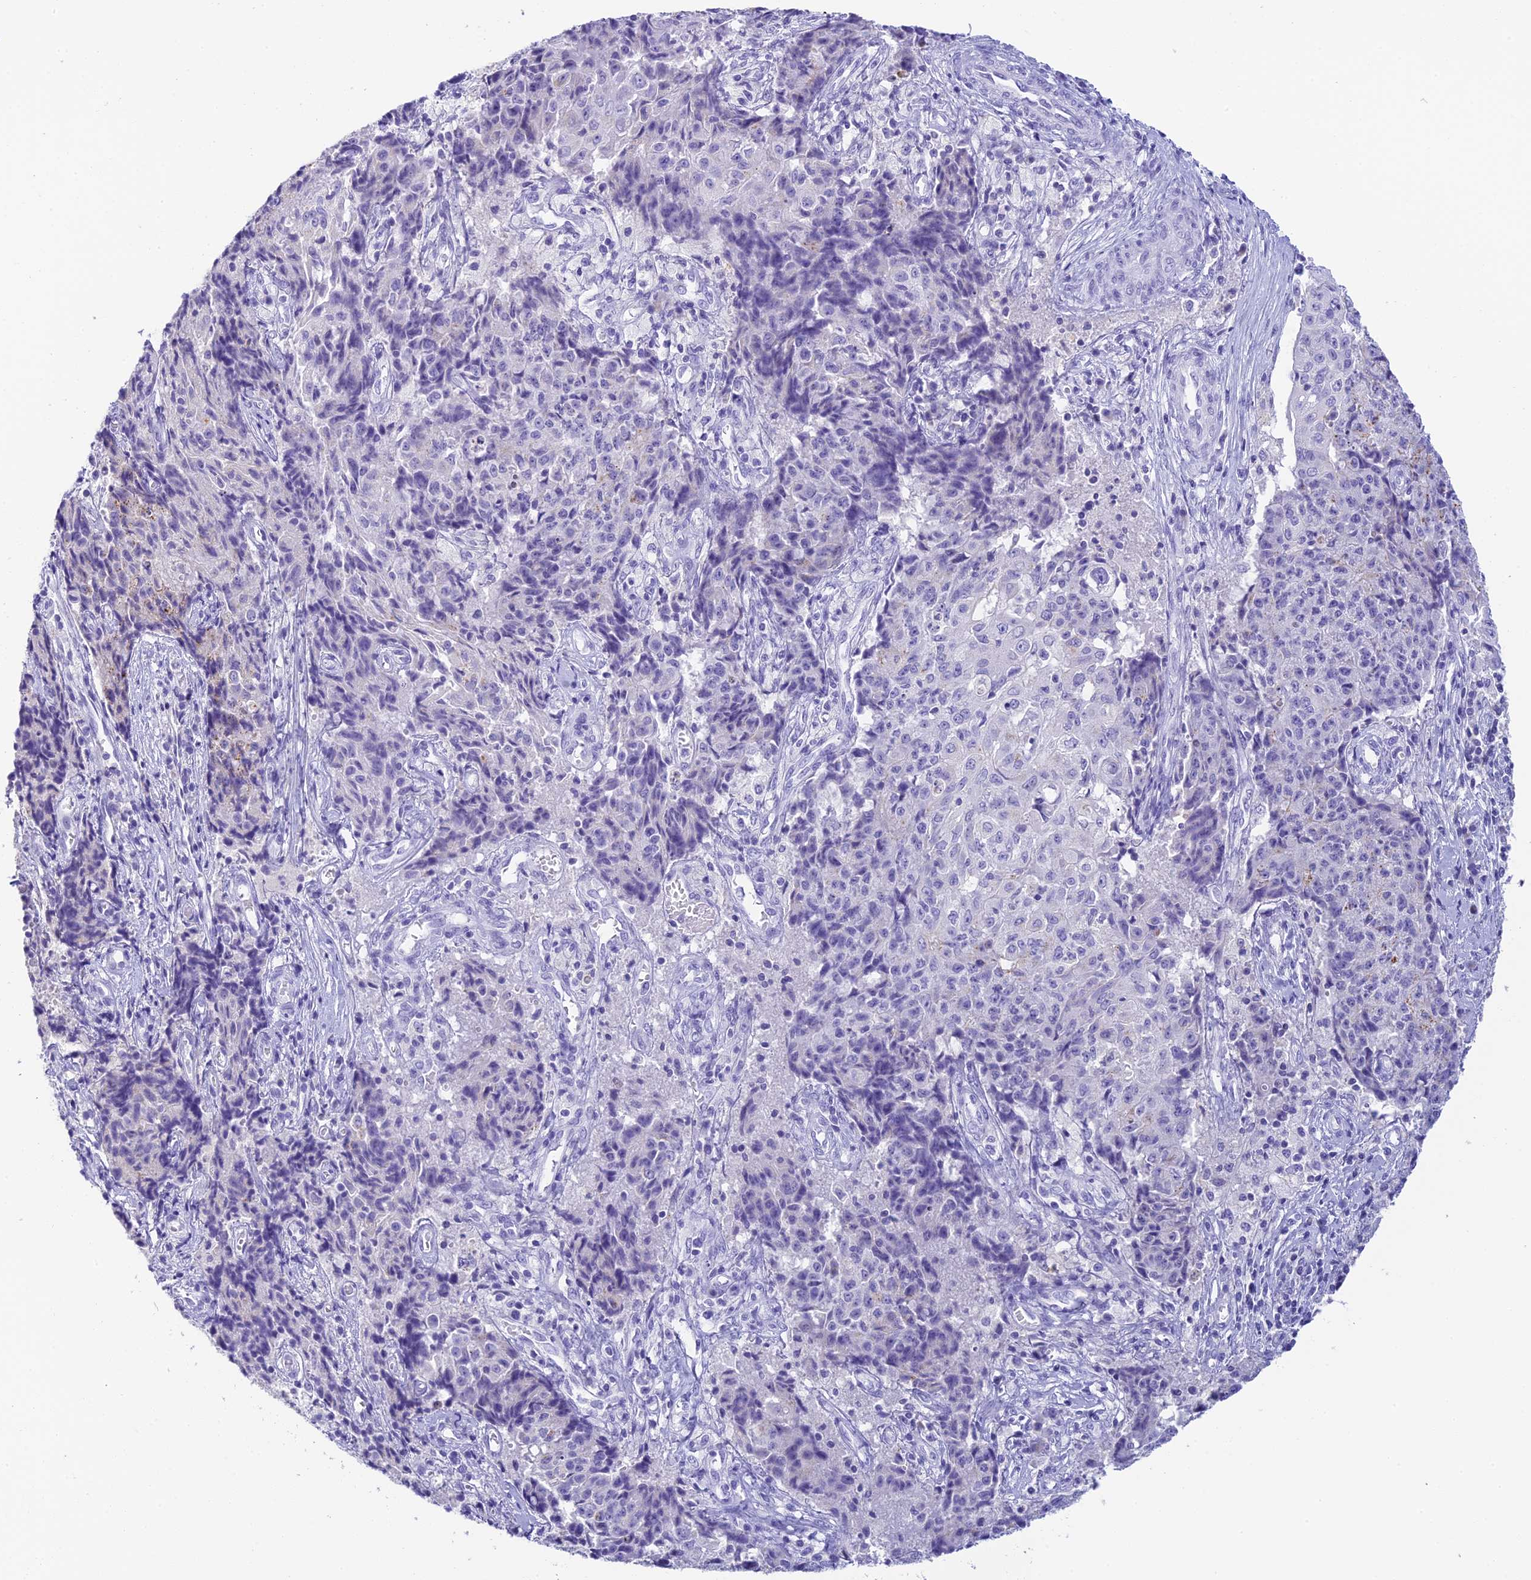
{"staining": {"intensity": "negative", "quantity": "none", "location": "none"}, "tissue": "ovarian cancer", "cell_type": "Tumor cells", "image_type": "cancer", "snomed": [{"axis": "morphology", "description": "Carcinoma, endometroid"}, {"axis": "topography", "description": "Ovary"}], "caption": "There is no significant positivity in tumor cells of ovarian cancer (endometroid carcinoma).", "gene": "C12orf29", "patient": {"sex": "female", "age": 42}}